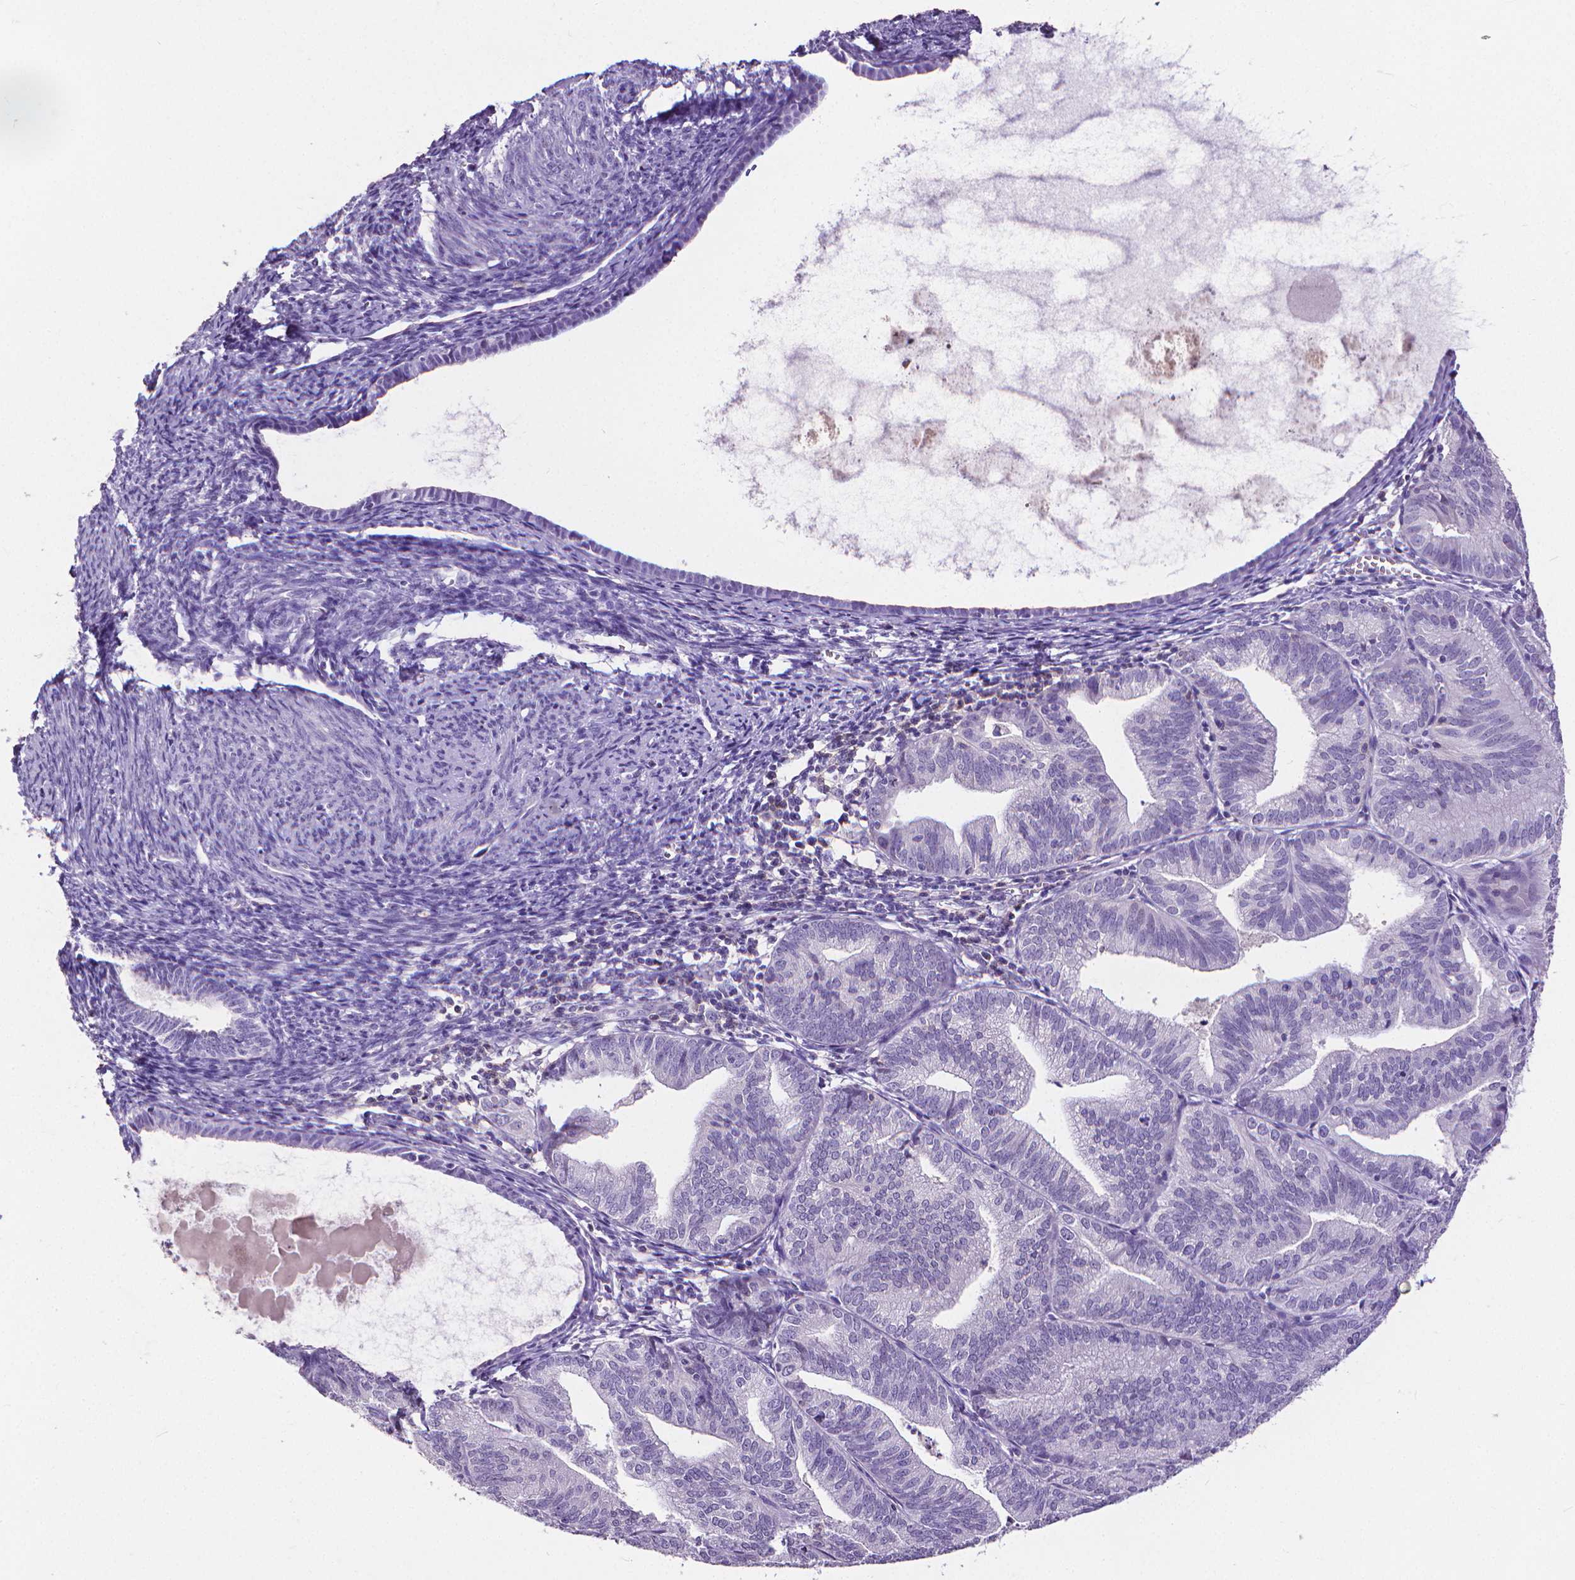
{"staining": {"intensity": "negative", "quantity": "none", "location": "none"}, "tissue": "endometrial cancer", "cell_type": "Tumor cells", "image_type": "cancer", "snomed": [{"axis": "morphology", "description": "Adenocarcinoma, NOS"}, {"axis": "topography", "description": "Endometrium"}], "caption": "Tumor cells show no significant protein staining in adenocarcinoma (endometrial).", "gene": "CD4", "patient": {"sex": "female", "age": 70}}